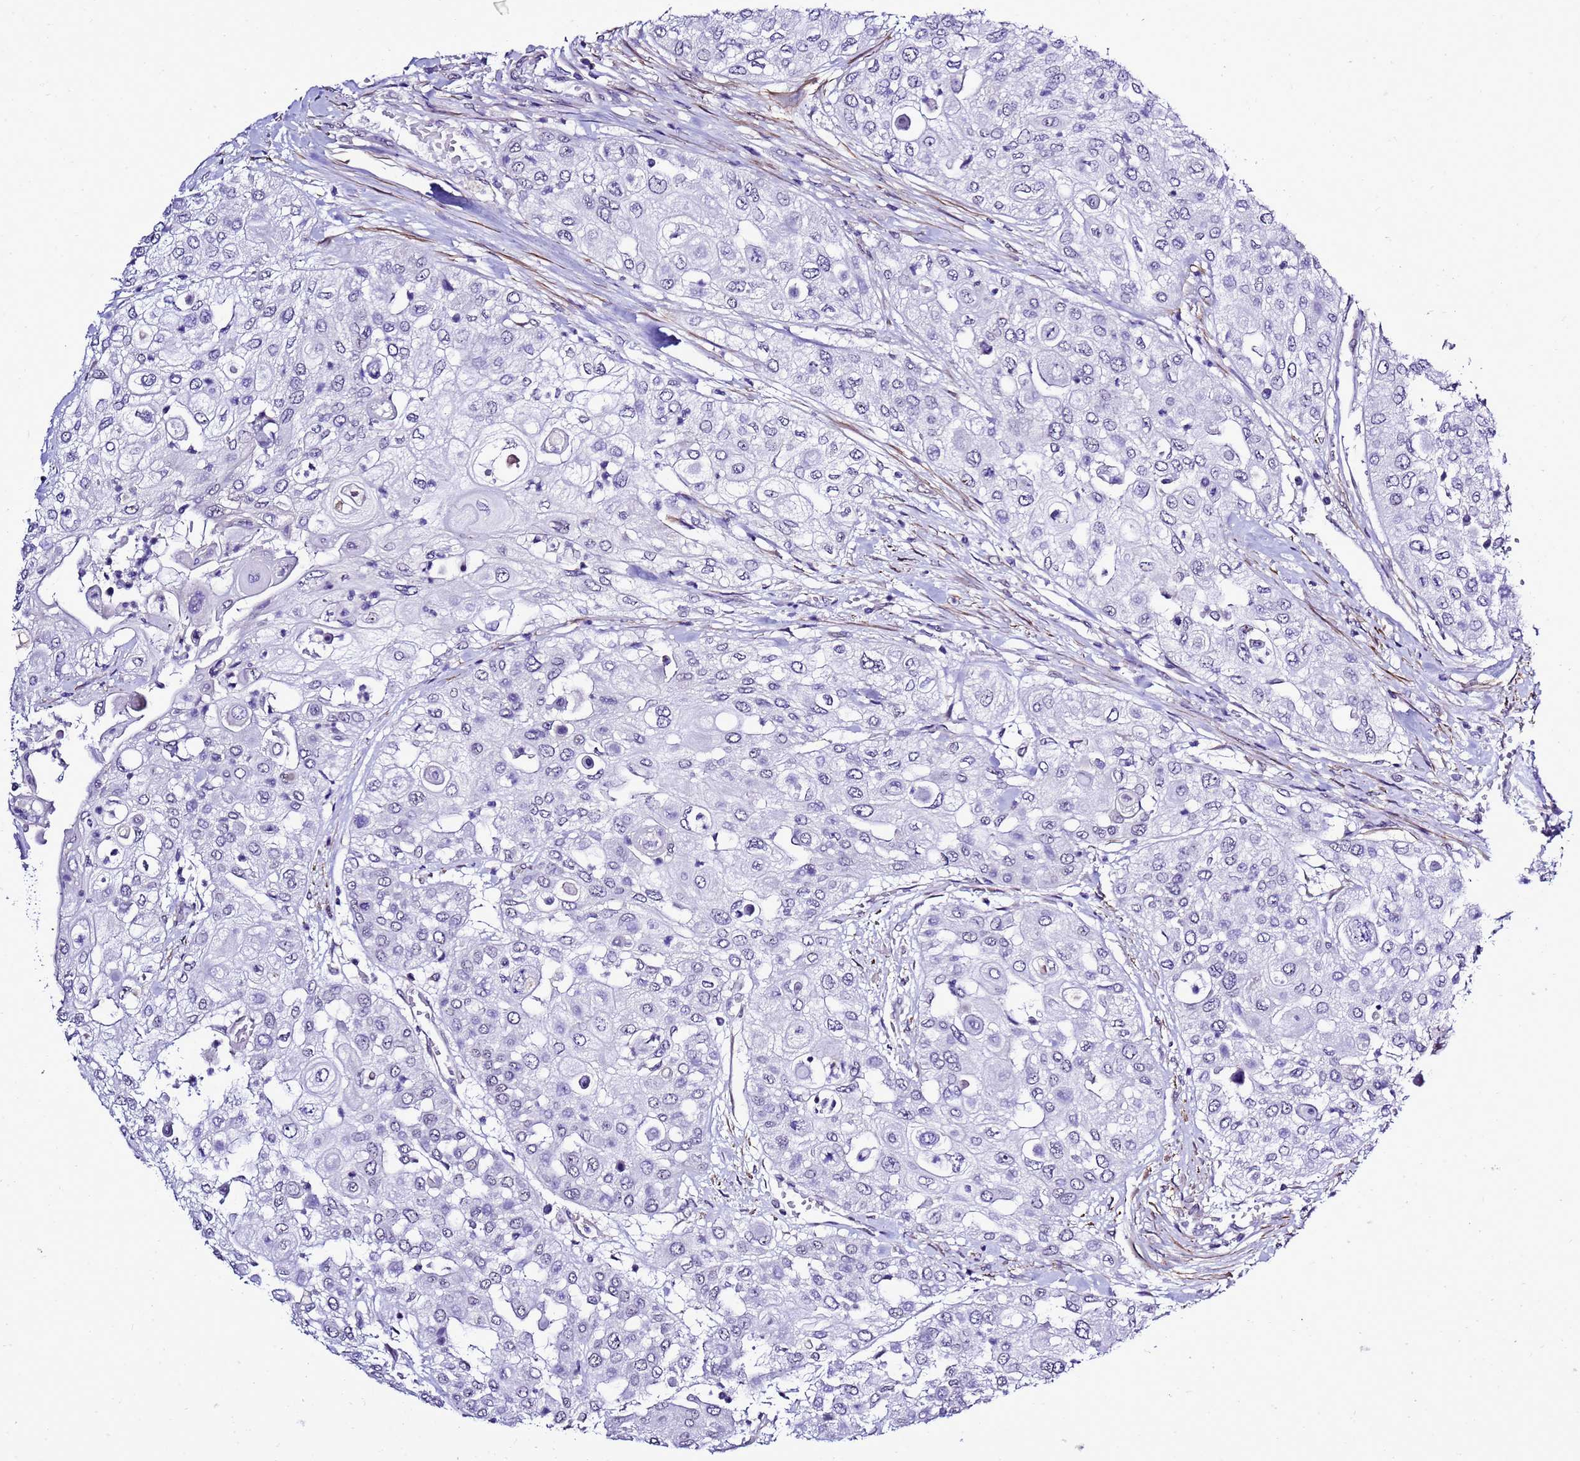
{"staining": {"intensity": "negative", "quantity": "none", "location": "none"}, "tissue": "urothelial cancer", "cell_type": "Tumor cells", "image_type": "cancer", "snomed": [{"axis": "morphology", "description": "Urothelial carcinoma, High grade"}, {"axis": "topography", "description": "Urinary bladder"}], "caption": "This is a histopathology image of immunohistochemistry staining of high-grade urothelial carcinoma, which shows no expression in tumor cells. The staining was performed using DAB to visualize the protein expression in brown, while the nuclei were stained in blue with hematoxylin (Magnification: 20x).", "gene": "GZF1", "patient": {"sex": "female", "age": 79}}